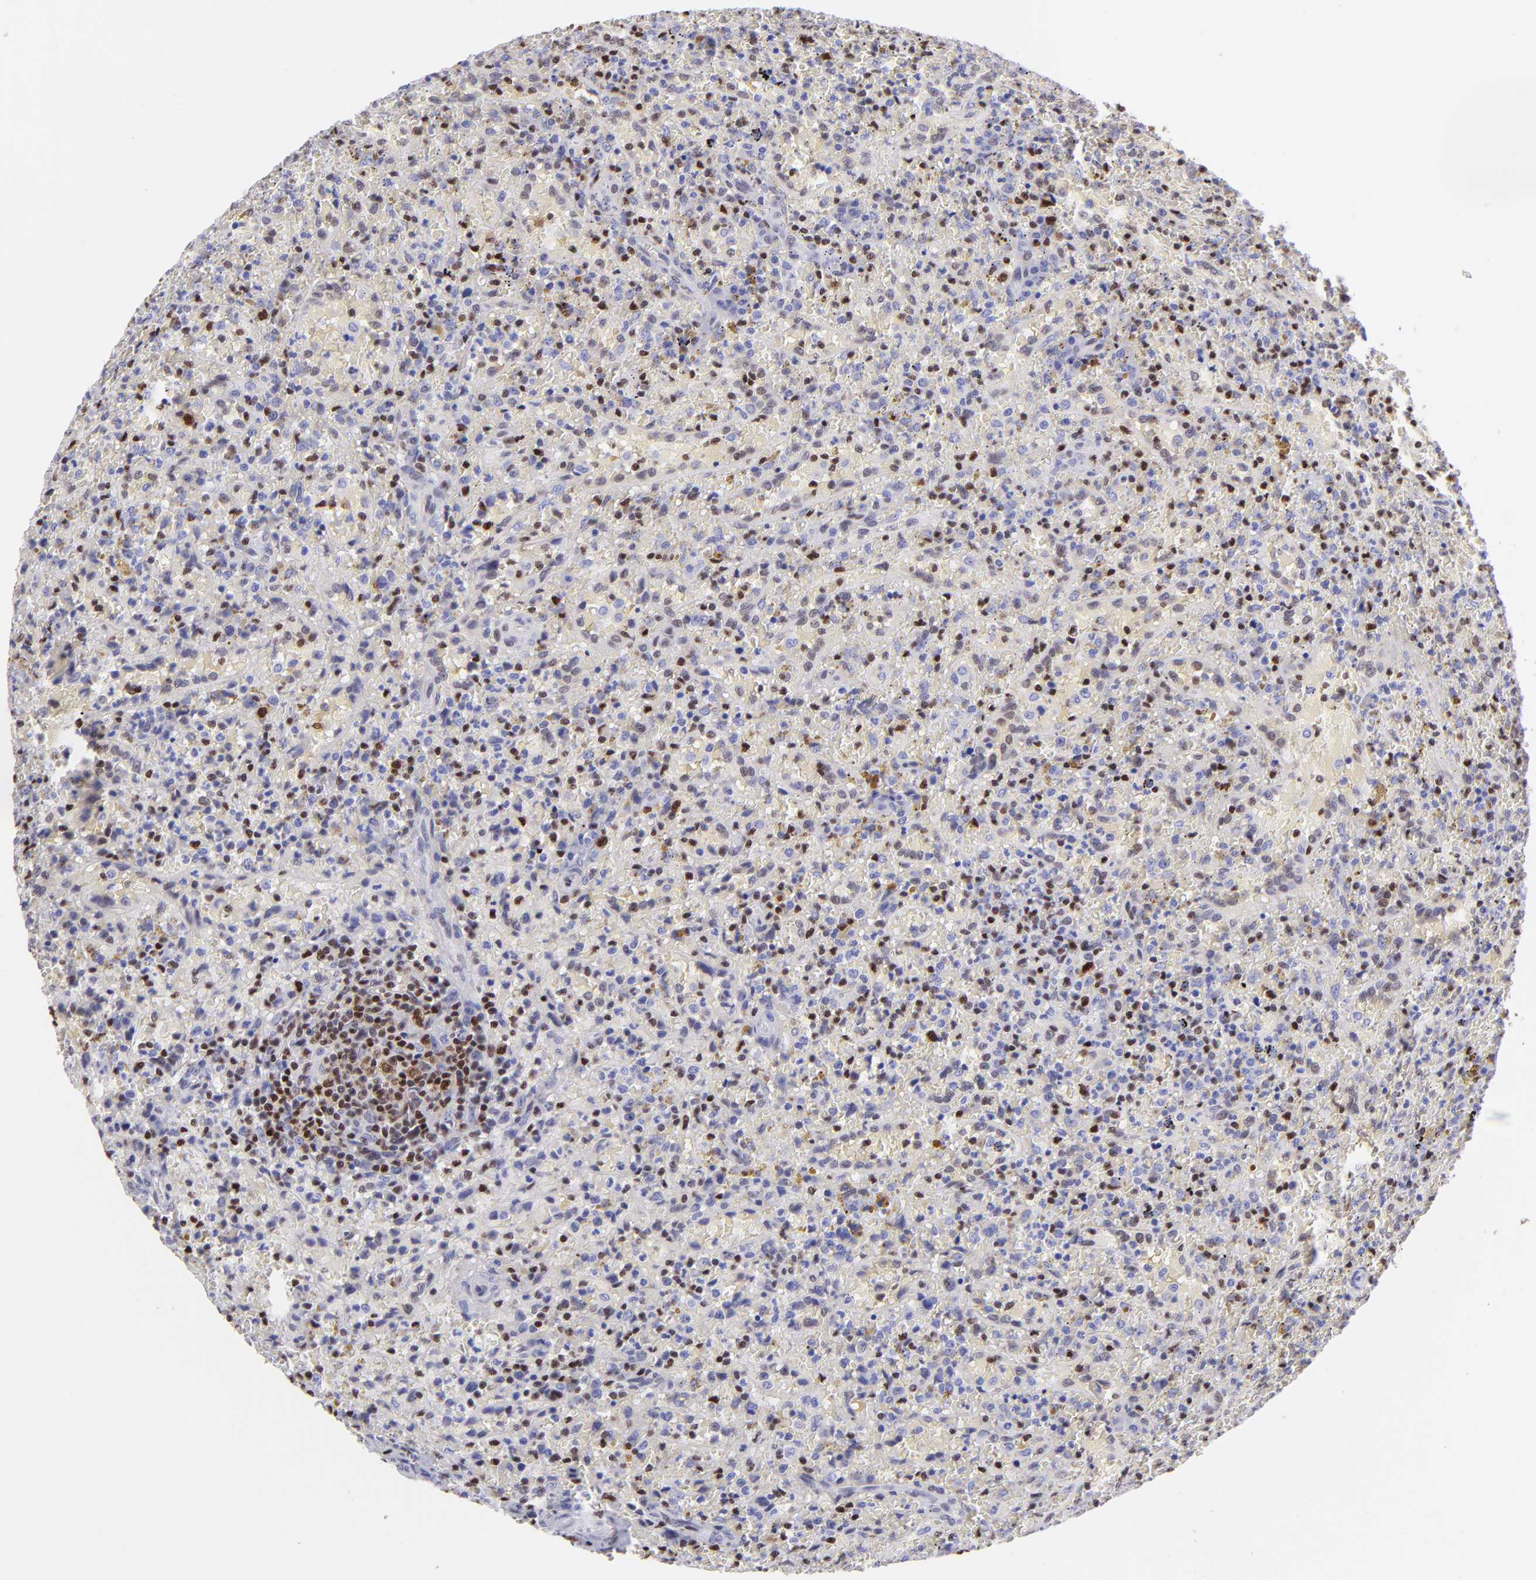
{"staining": {"intensity": "moderate", "quantity": "<25%", "location": "nuclear"}, "tissue": "lymphoma", "cell_type": "Tumor cells", "image_type": "cancer", "snomed": [{"axis": "morphology", "description": "Malignant lymphoma, non-Hodgkin's type, High grade"}, {"axis": "topography", "description": "Spleen"}, {"axis": "topography", "description": "Lymph node"}], "caption": "The immunohistochemical stain labels moderate nuclear staining in tumor cells of high-grade malignant lymphoma, non-Hodgkin's type tissue.", "gene": "ETS1", "patient": {"sex": "female", "age": 70}}